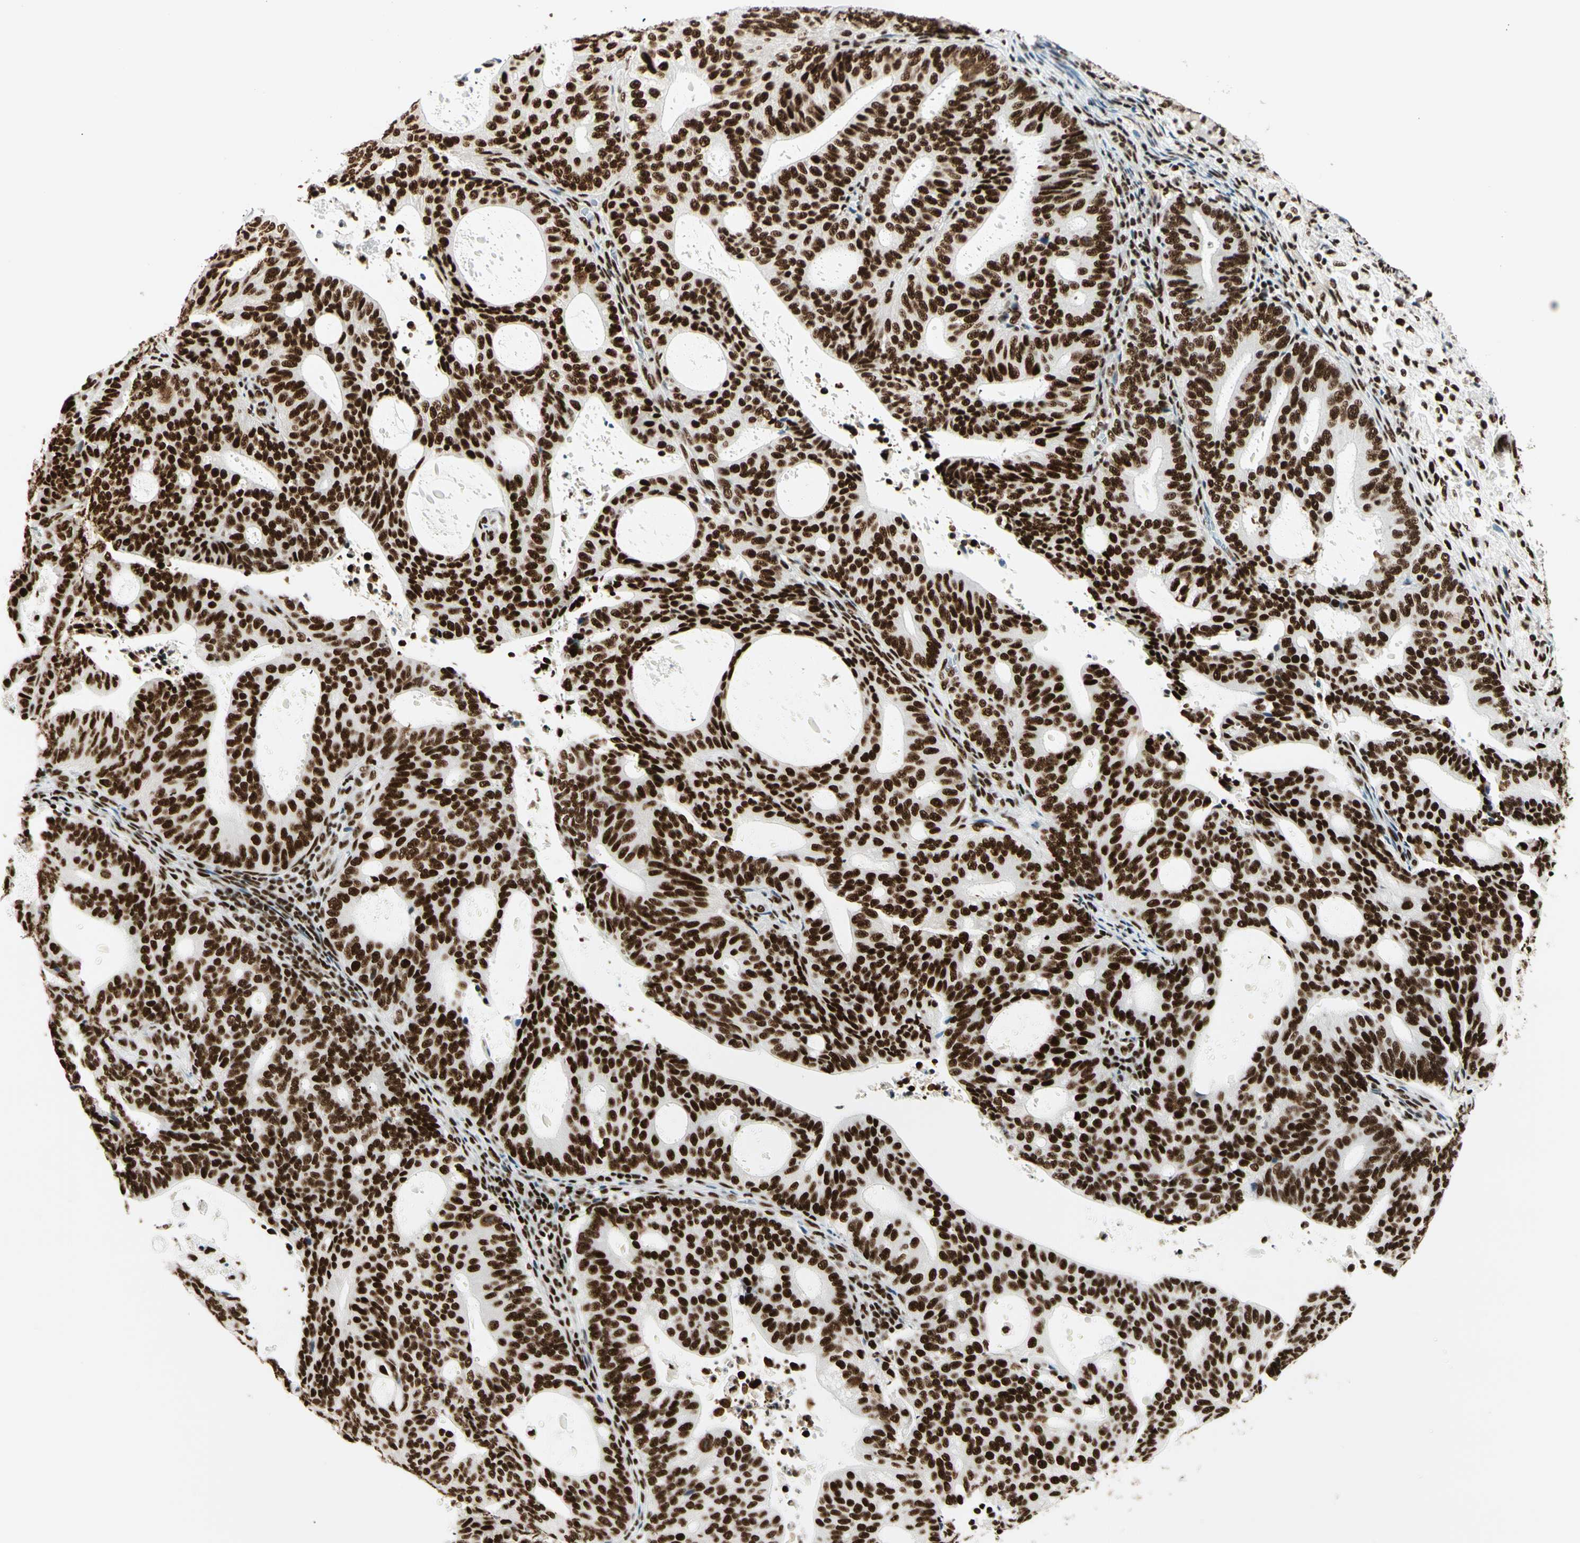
{"staining": {"intensity": "strong", "quantity": ">75%", "location": "nuclear"}, "tissue": "endometrial cancer", "cell_type": "Tumor cells", "image_type": "cancer", "snomed": [{"axis": "morphology", "description": "Adenocarcinoma, NOS"}, {"axis": "topography", "description": "Uterus"}], "caption": "IHC of human adenocarcinoma (endometrial) shows high levels of strong nuclear staining in approximately >75% of tumor cells.", "gene": "CCAR1", "patient": {"sex": "female", "age": 83}}